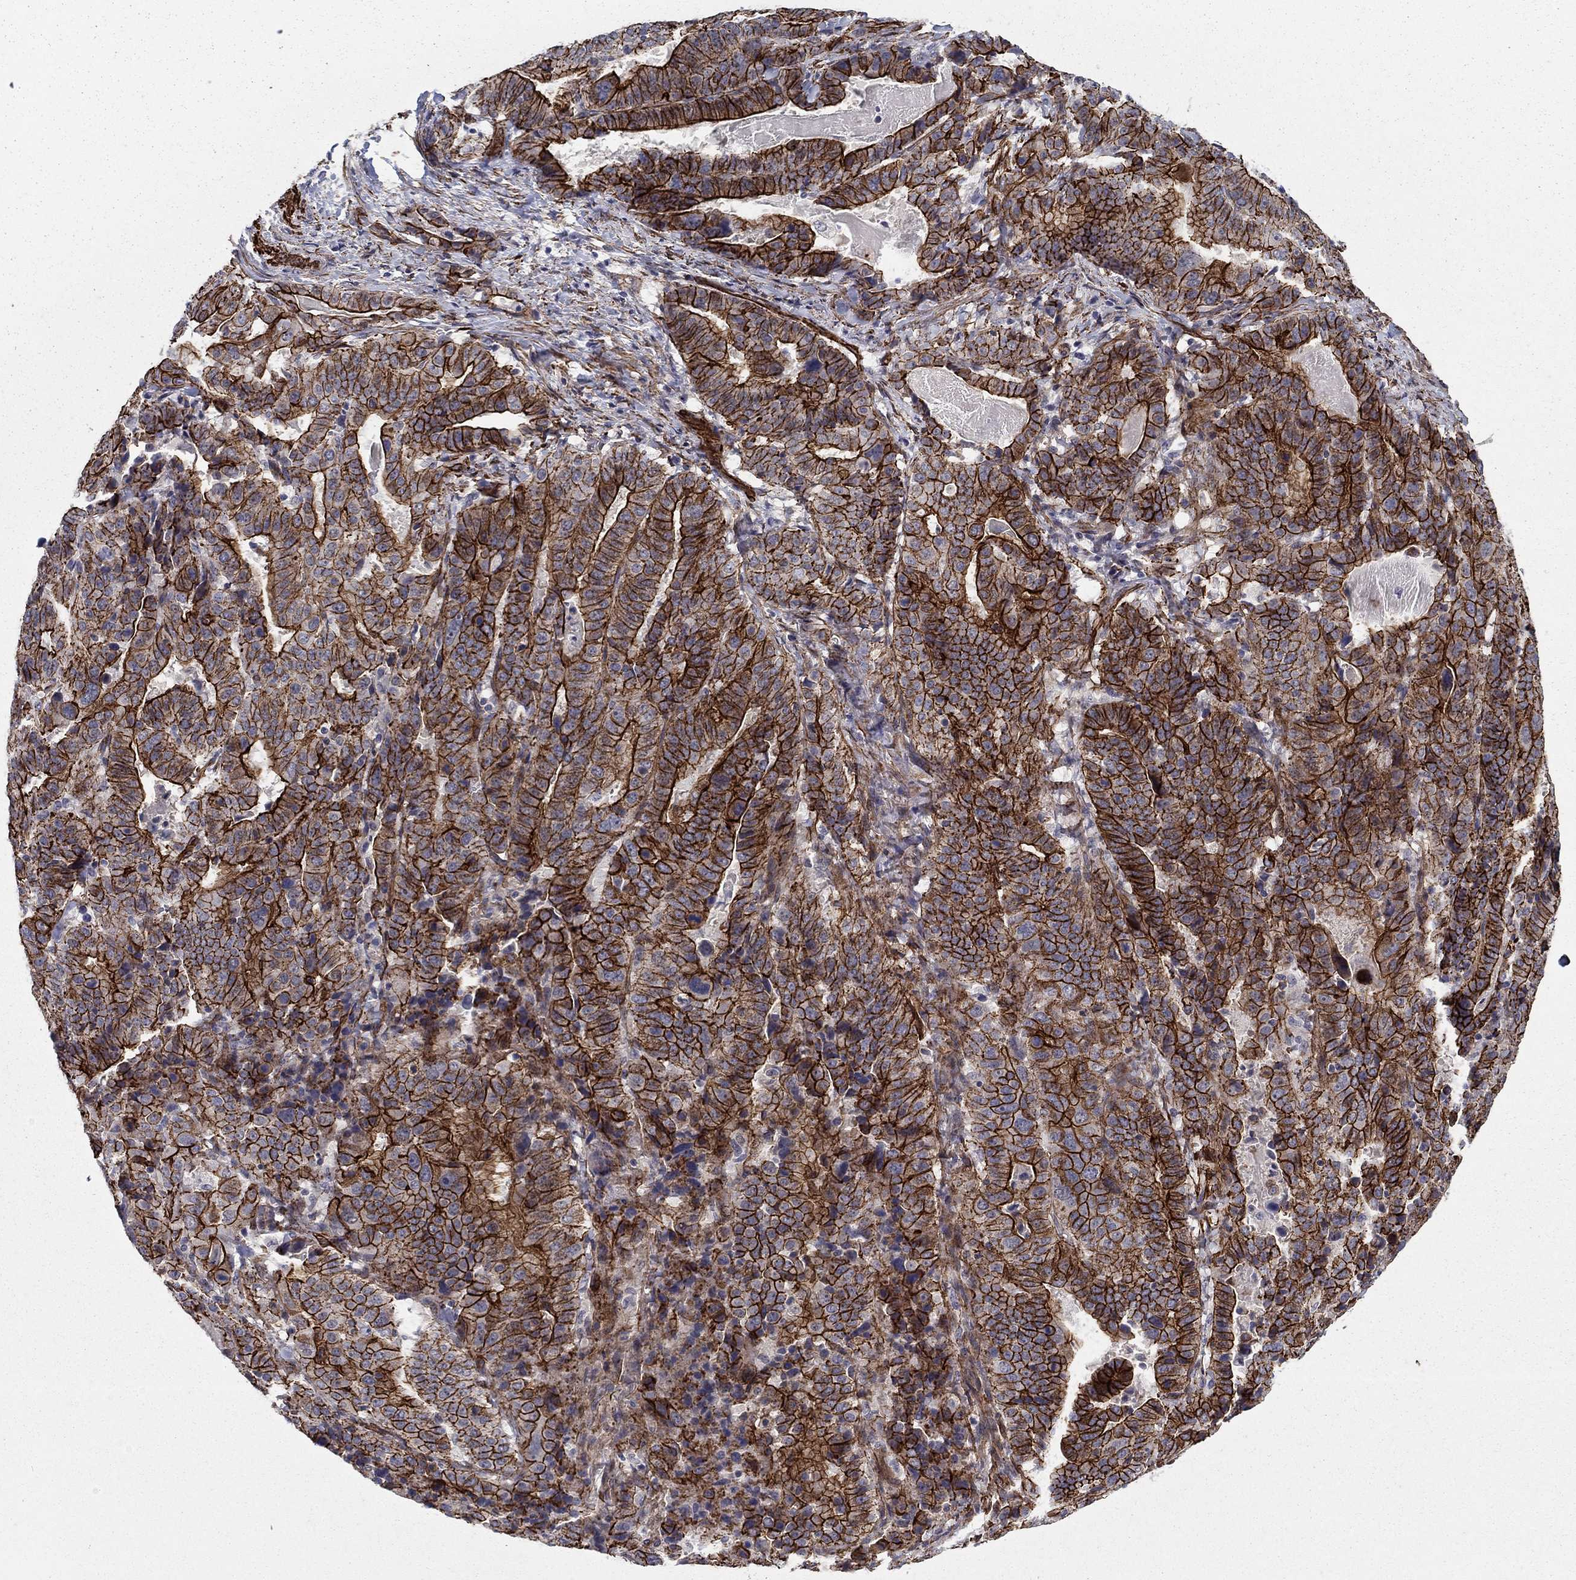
{"staining": {"intensity": "strong", "quantity": ">75%", "location": "cytoplasmic/membranous"}, "tissue": "stomach cancer", "cell_type": "Tumor cells", "image_type": "cancer", "snomed": [{"axis": "morphology", "description": "Adenocarcinoma, NOS"}, {"axis": "topography", "description": "Stomach"}], "caption": "IHC micrograph of stomach adenocarcinoma stained for a protein (brown), which exhibits high levels of strong cytoplasmic/membranous positivity in about >75% of tumor cells.", "gene": "KRBA1", "patient": {"sex": "male", "age": 48}}